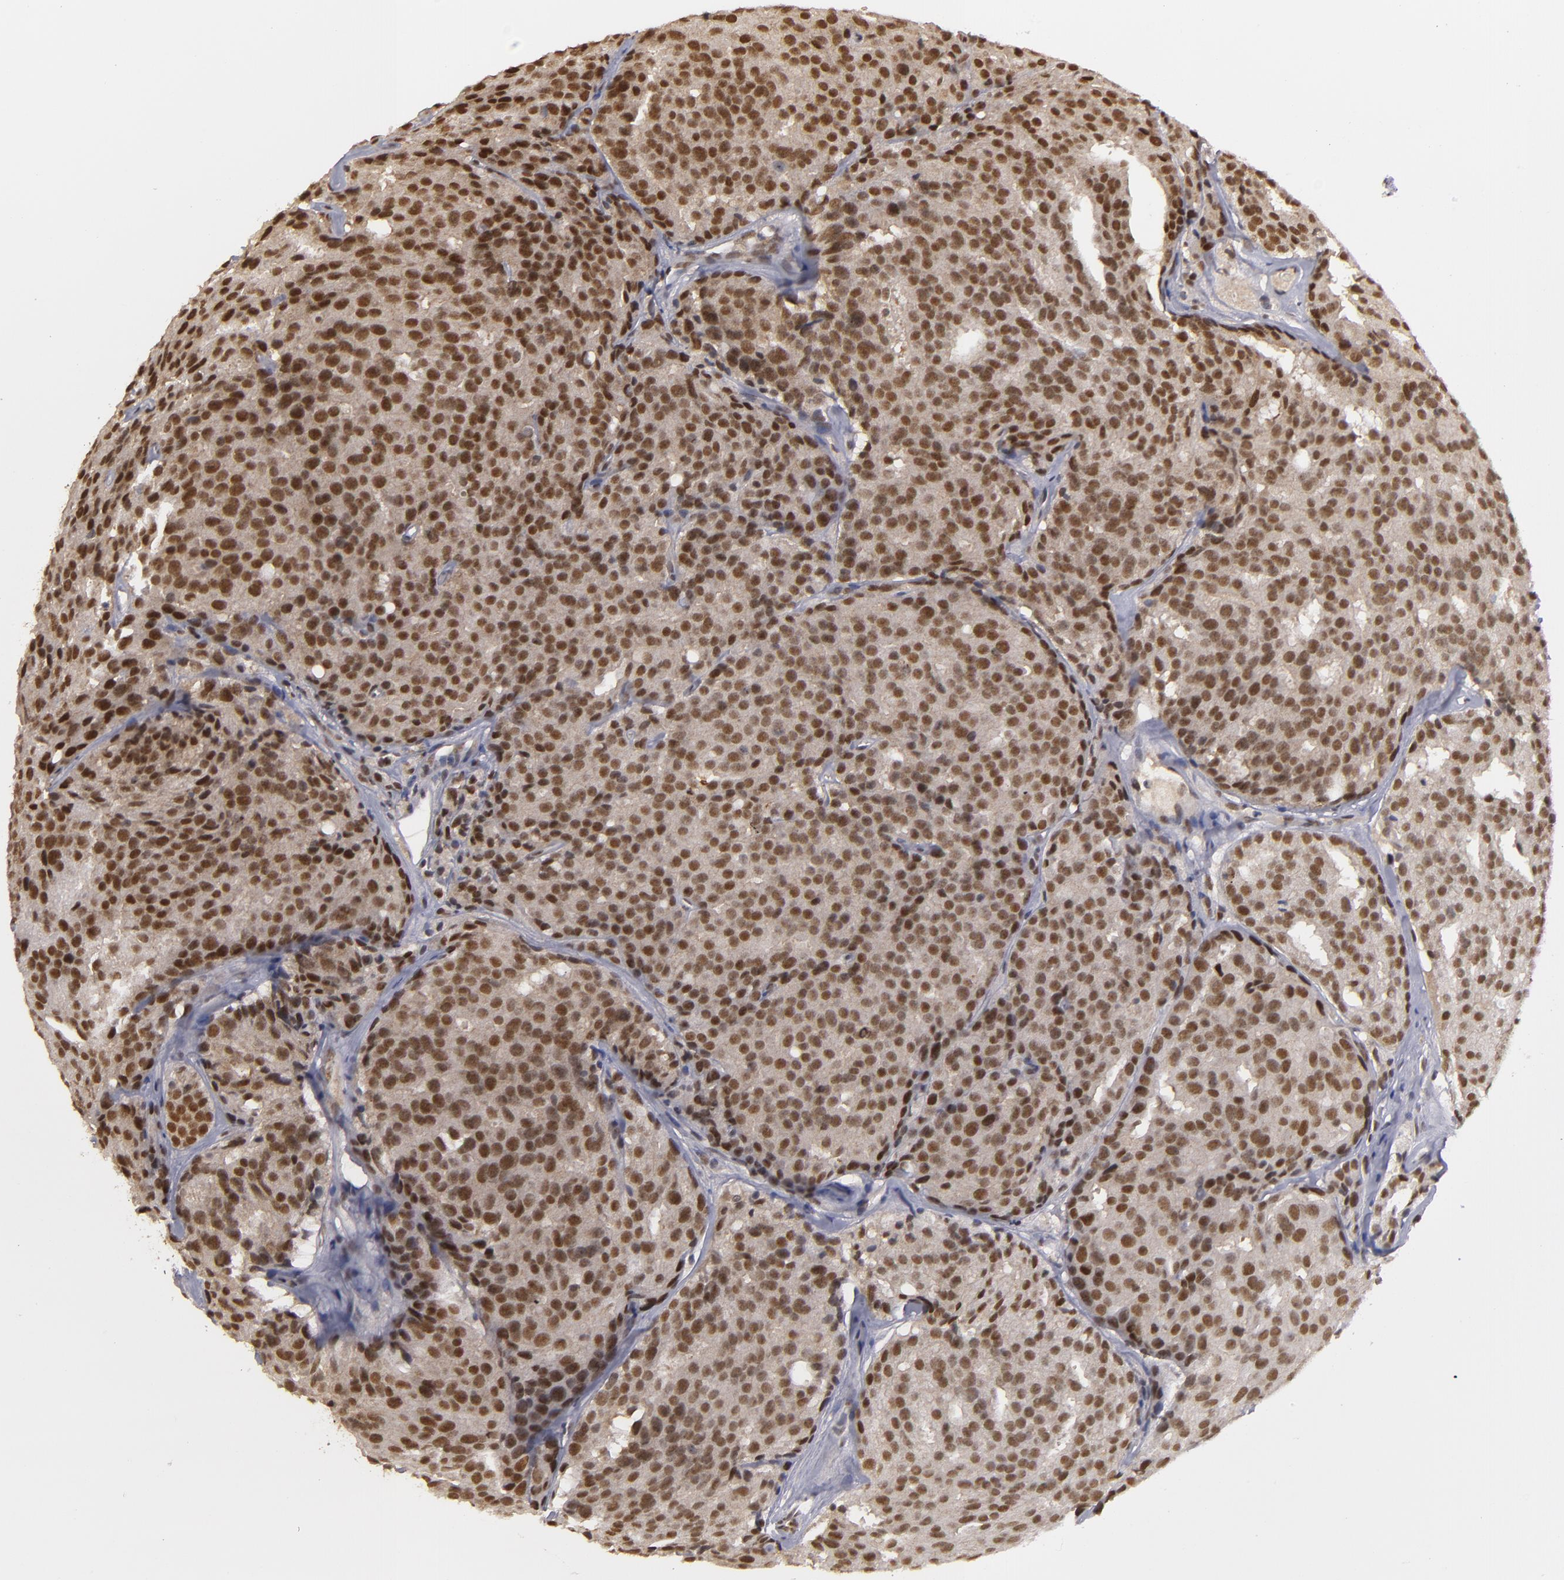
{"staining": {"intensity": "moderate", "quantity": ">75%", "location": "nuclear"}, "tissue": "prostate cancer", "cell_type": "Tumor cells", "image_type": "cancer", "snomed": [{"axis": "morphology", "description": "Adenocarcinoma, High grade"}, {"axis": "topography", "description": "Prostate"}], "caption": "Immunohistochemical staining of prostate cancer demonstrates medium levels of moderate nuclear protein staining in about >75% of tumor cells. Using DAB (brown) and hematoxylin (blue) stains, captured at high magnification using brightfield microscopy.", "gene": "ZNF234", "patient": {"sex": "male", "age": 64}}